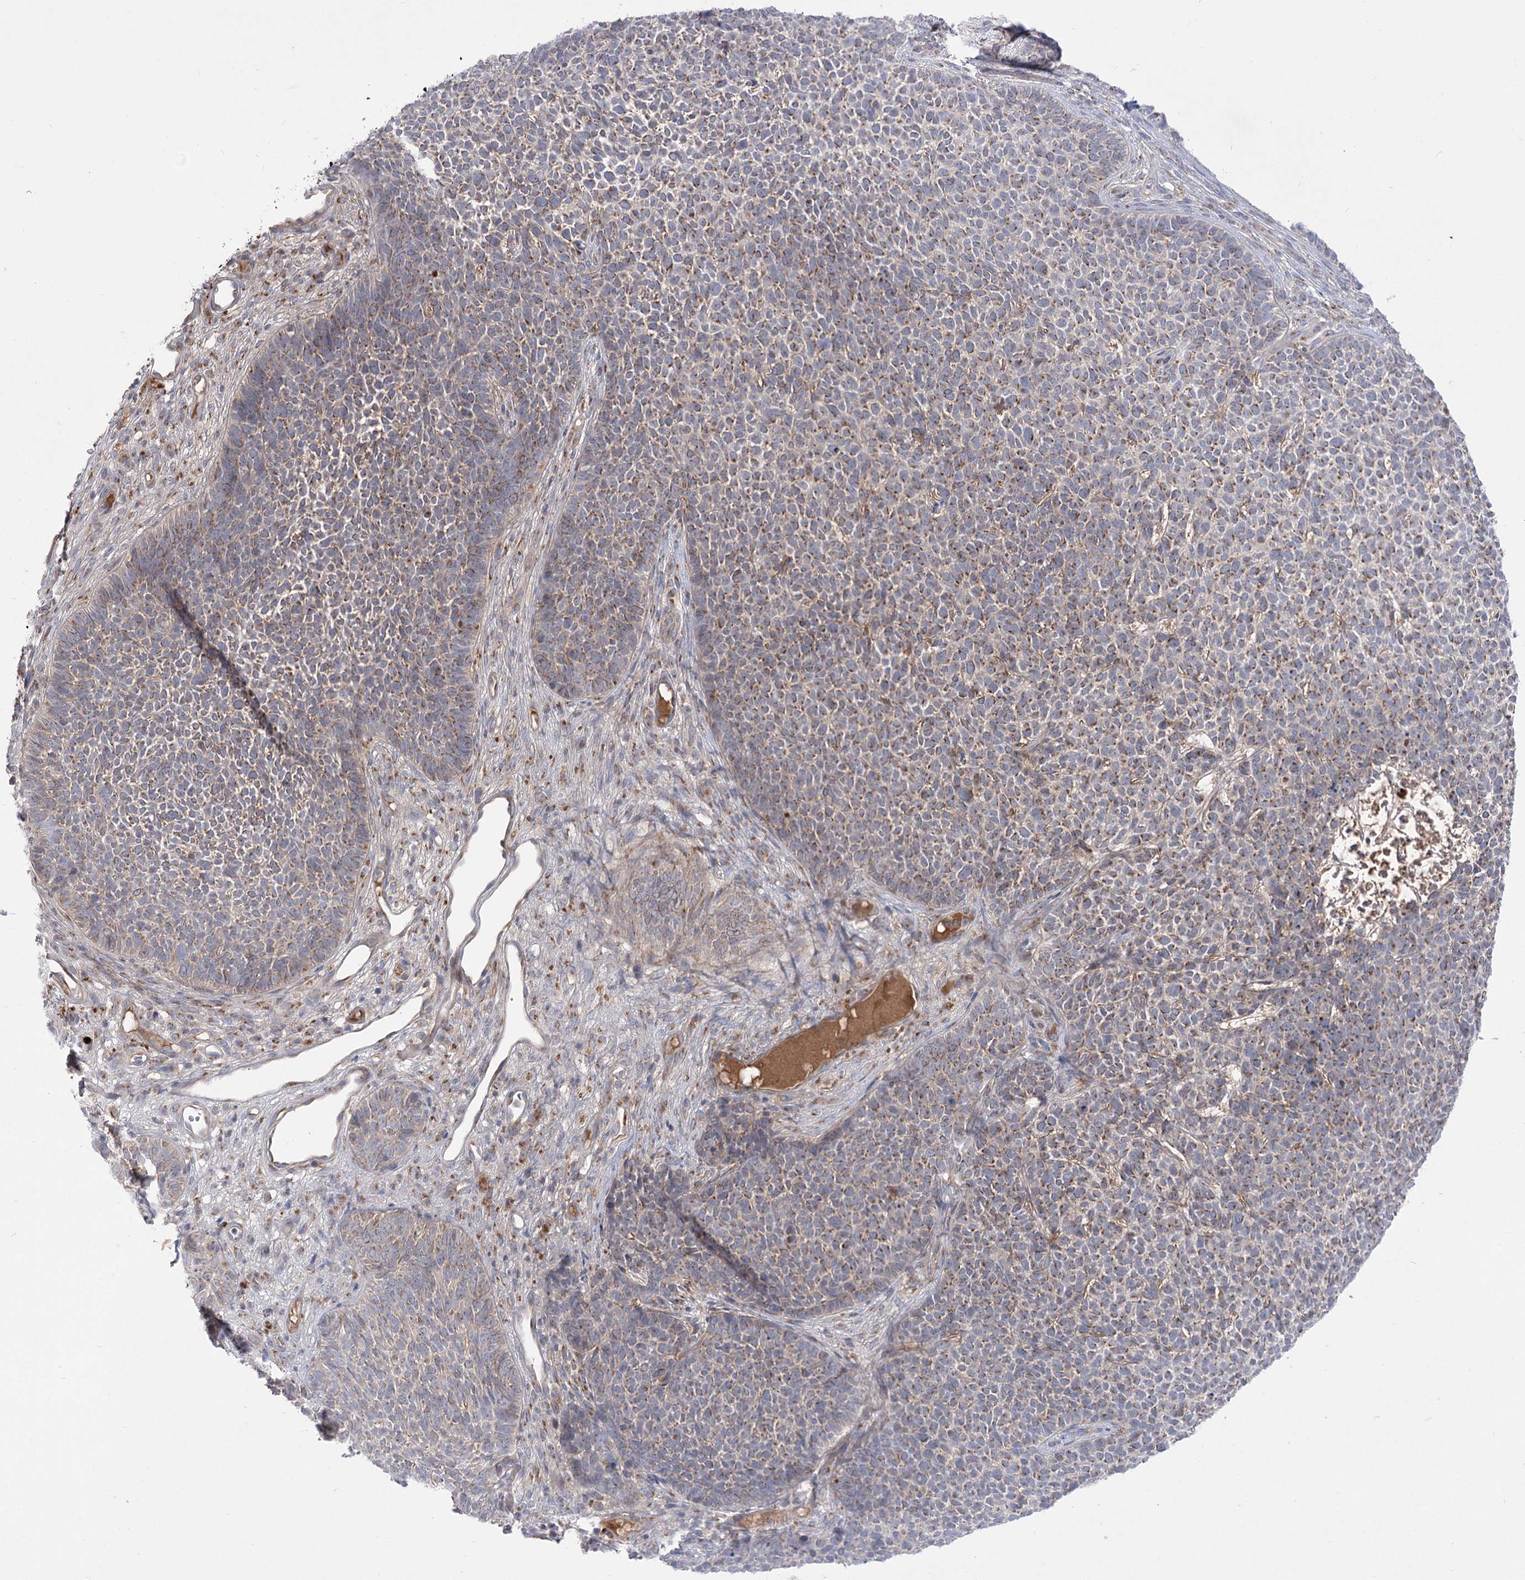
{"staining": {"intensity": "moderate", "quantity": ">75%", "location": "cytoplasmic/membranous"}, "tissue": "skin cancer", "cell_type": "Tumor cells", "image_type": "cancer", "snomed": [{"axis": "morphology", "description": "Basal cell carcinoma"}, {"axis": "topography", "description": "Skin"}], "caption": "Moderate cytoplasmic/membranous staining is present in about >75% of tumor cells in skin cancer. (Brightfield microscopy of DAB IHC at high magnification).", "gene": "GBF1", "patient": {"sex": "female", "age": 84}}